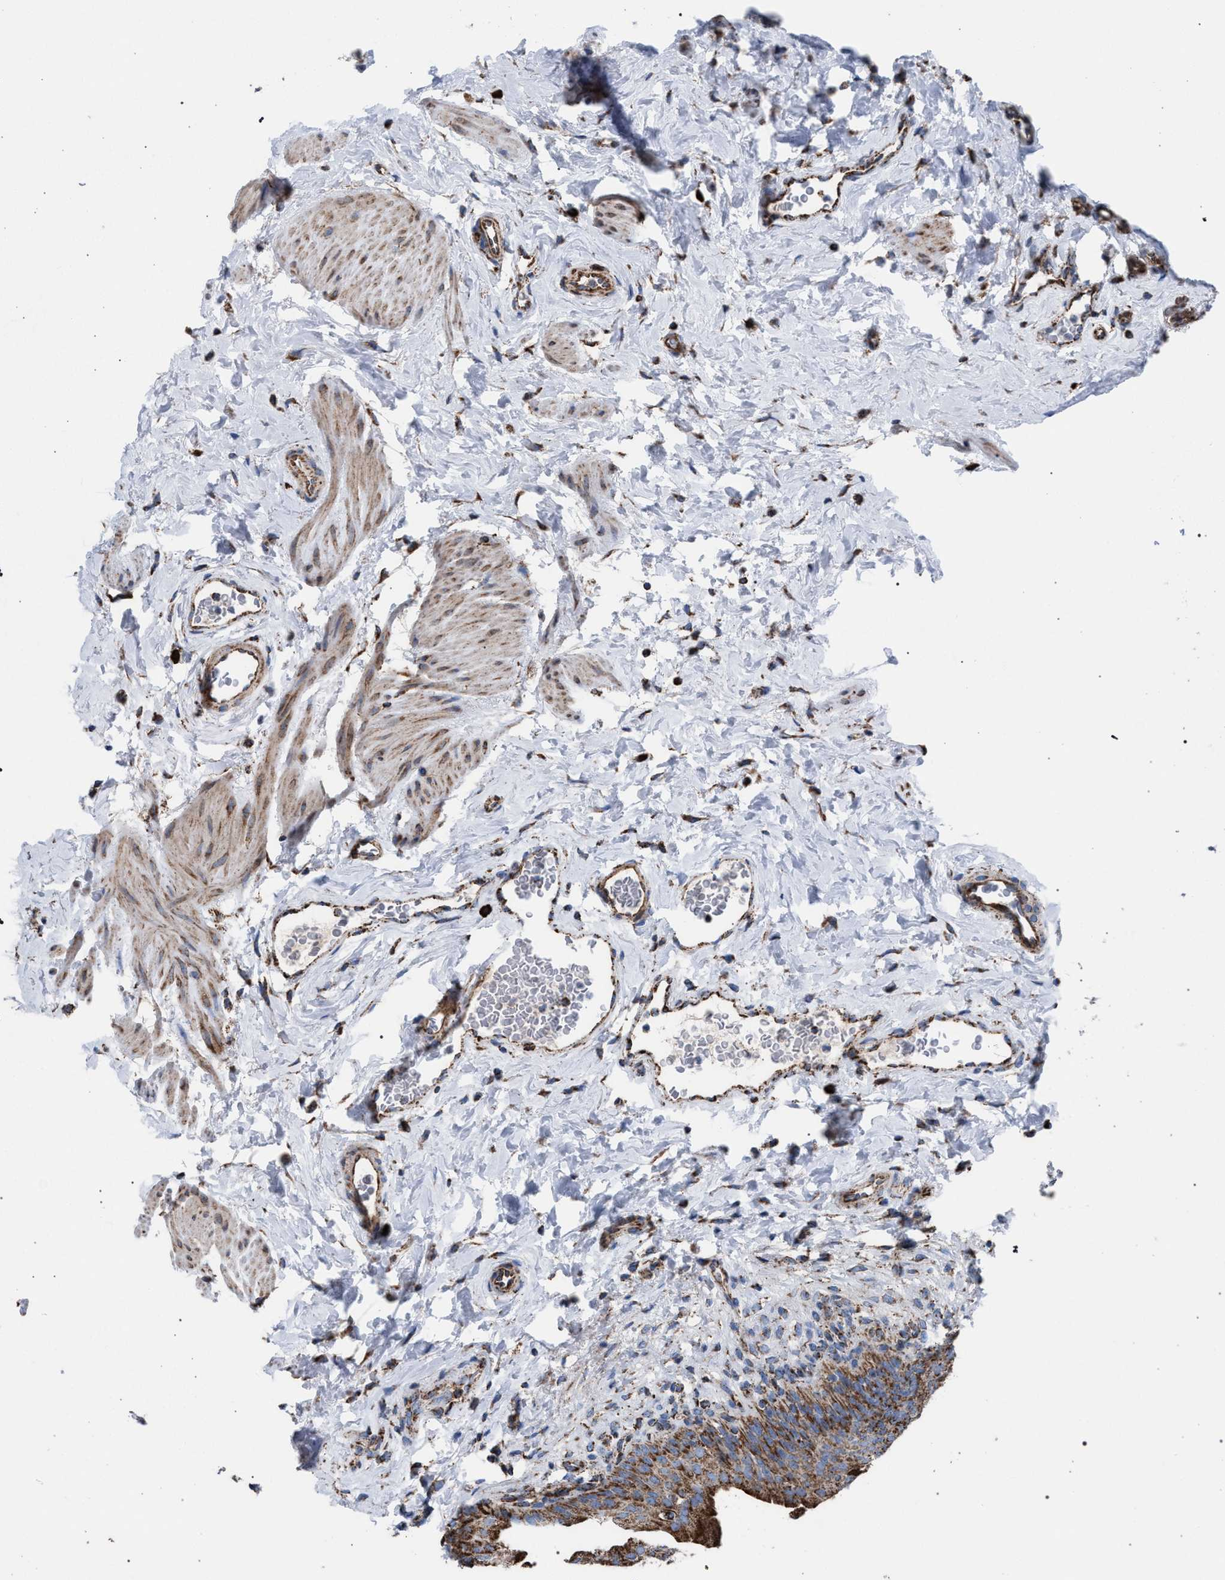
{"staining": {"intensity": "strong", "quantity": ">75%", "location": "cytoplasmic/membranous"}, "tissue": "urinary bladder", "cell_type": "Urothelial cells", "image_type": "normal", "snomed": [{"axis": "morphology", "description": "Normal tissue, NOS"}, {"axis": "topography", "description": "Urinary bladder"}], "caption": "Urinary bladder was stained to show a protein in brown. There is high levels of strong cytoplasmic/membranous staining in about >75% of urothelial cells.", "gene": "VPS13A", "patient": {"sex": "female", "age": 79}}